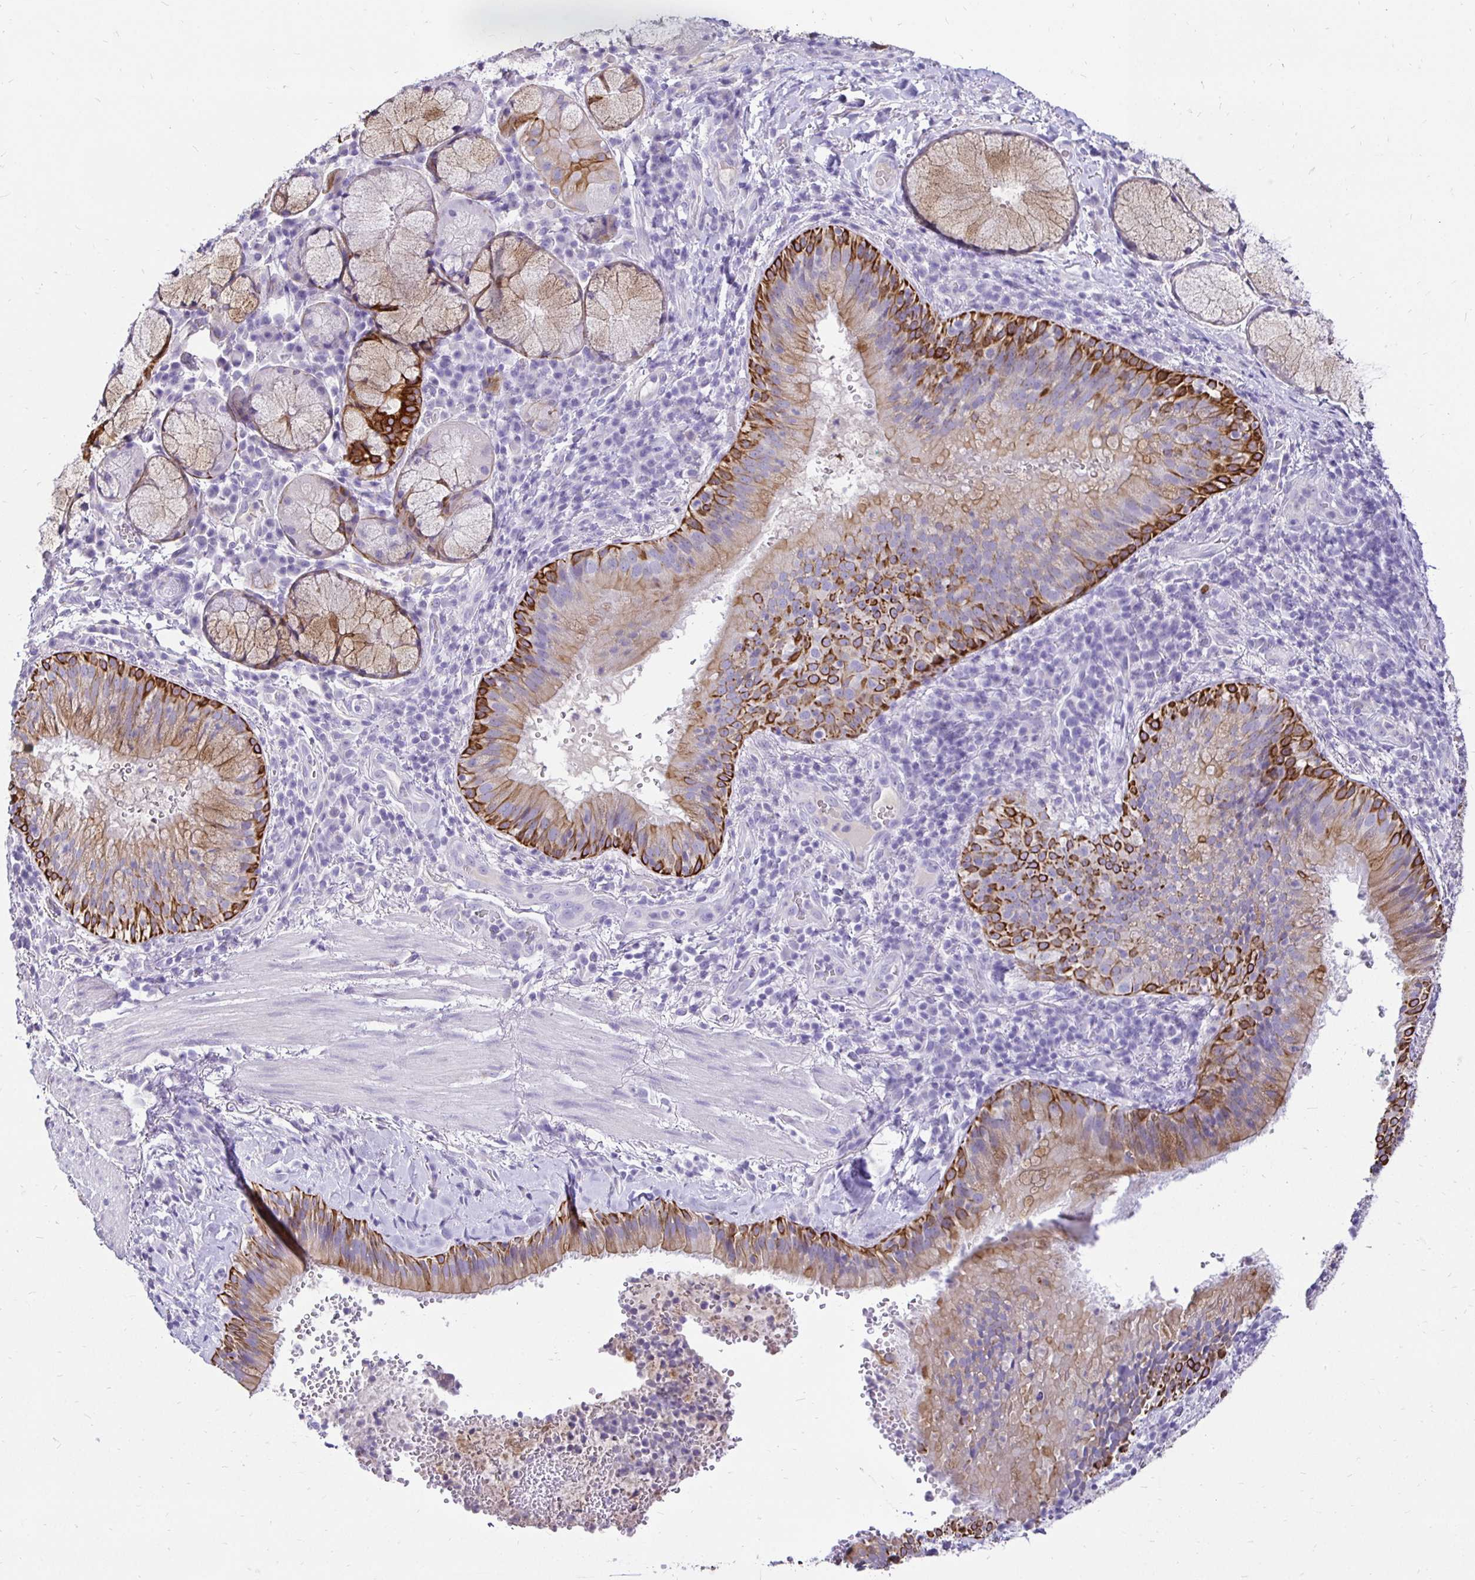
{"staining": {"intensity": "strong", "quantity": "25%-75%", "location": "cytoplasmic/membranous"}, "tissue": "bronchus", "cell_type": "Respiratory epithelial cells", "image_type": "normal", "snomed": [{"axis": "morphology", "description": "Normal tissue, NOS"}, {"axis": "topography", "description": "Lymph node"}, {"axis": "topography", "description": "Bronchus"}], "caption": "Immunohistochemistry image of unremarkable bronchus stained for a protein (brown), which displays high levels of strong cytoplasmic/membranous staining in about 25%-75% of respiratory epithelial cells.", "gene": "TAF1D", "patient": {"sex": "male", "age": 56}}